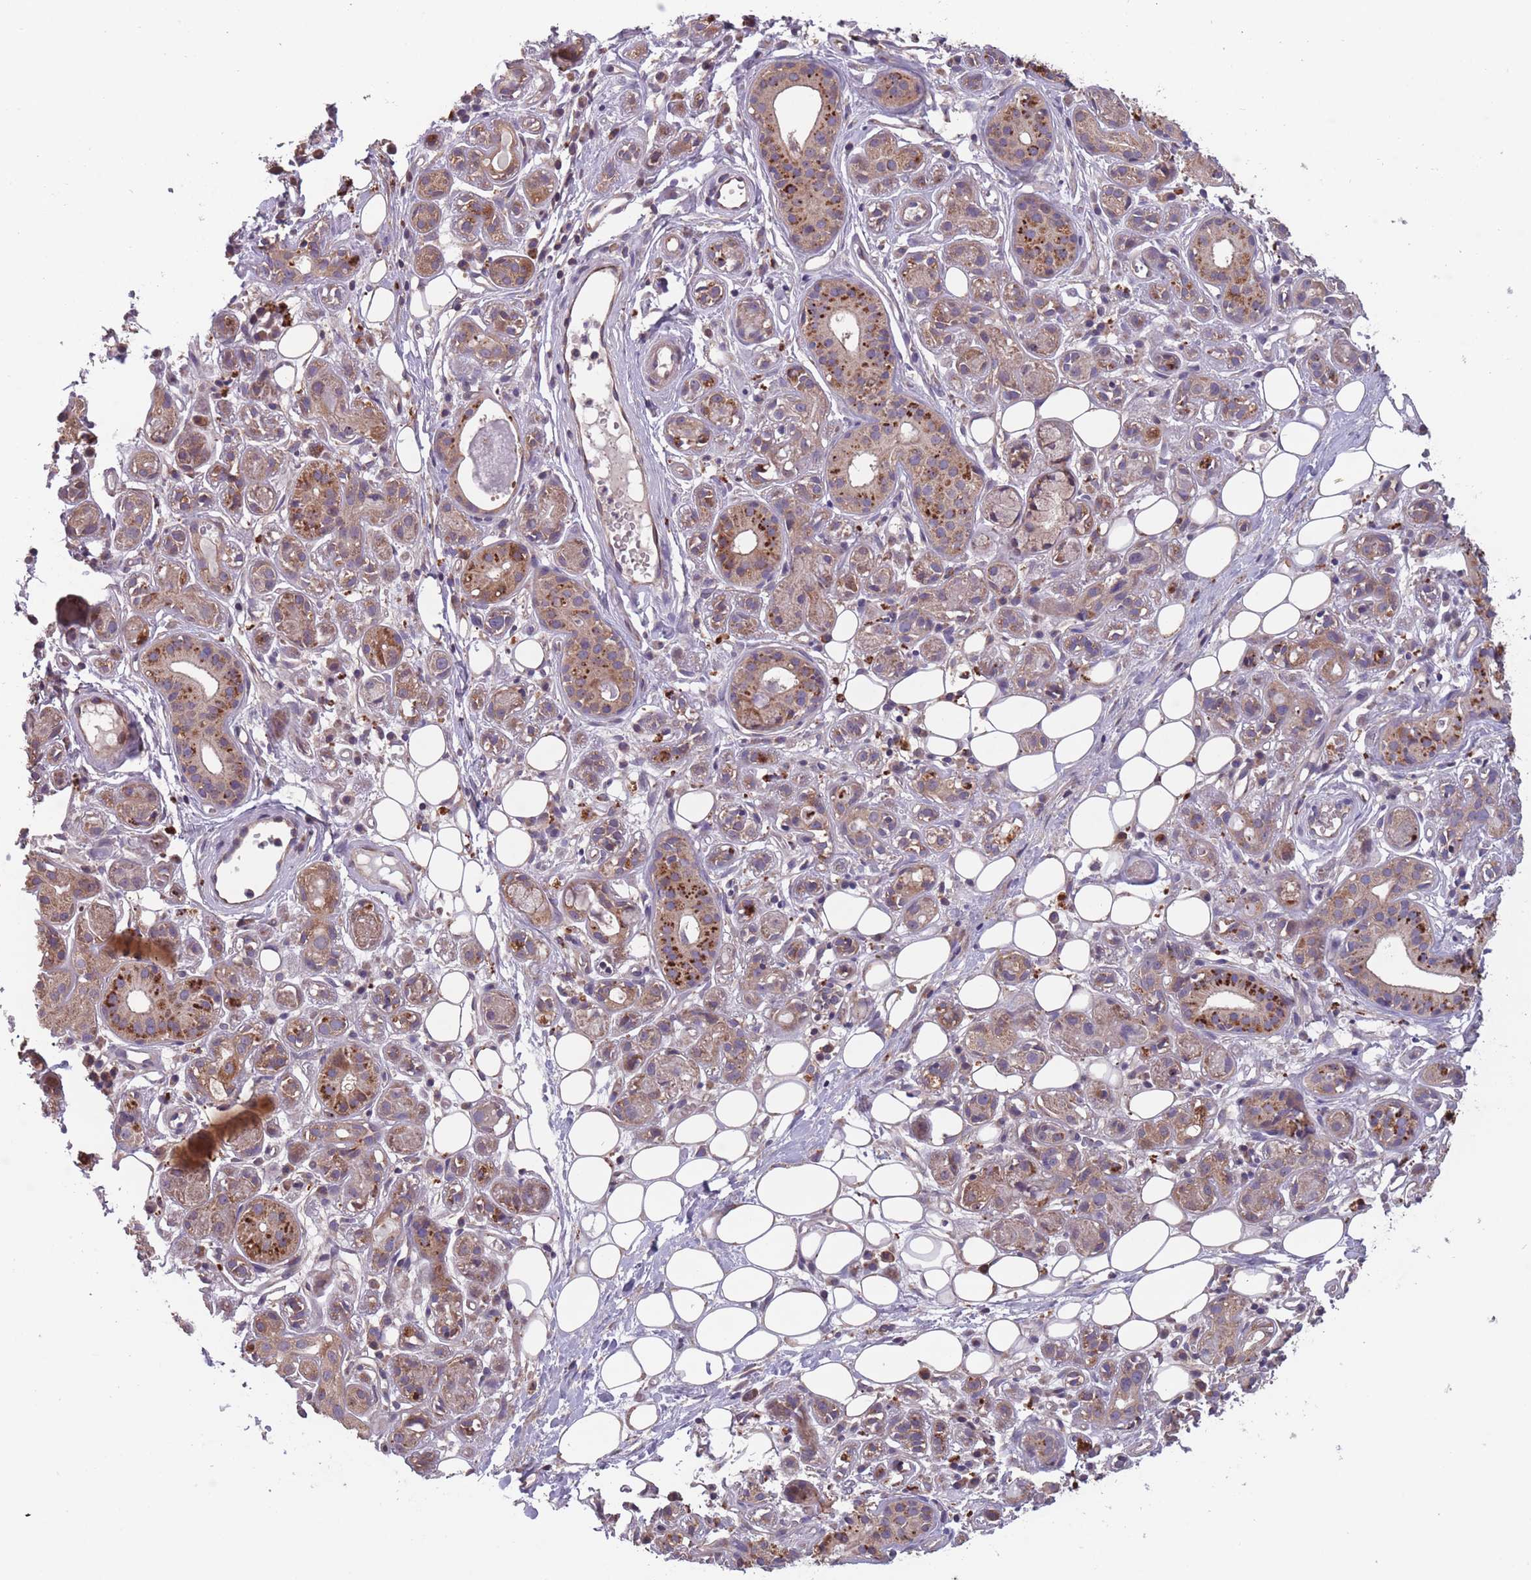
{"staining": {"intensity": "strong", "quantity": "25%-75%", "location": "cytoplasmic/membranous"}, "tissue": "salivary gland", "cell_type": "Glandular cells", "image_type": "normal", "snomed": [{"axis": "morphology", "description": "Normal tissue, NOS"}, {"axis": "topography", "description": "Salivary gland"}], "caption": "This image shows immunohistochemistry (IHC) staining of benign human salivary gland, with high strong cytoplasmic/membranous positivity in about 25%-75% of glandular cells.", "gene": "ITPKC", "patient": {"sex": "male", "age": 54}}